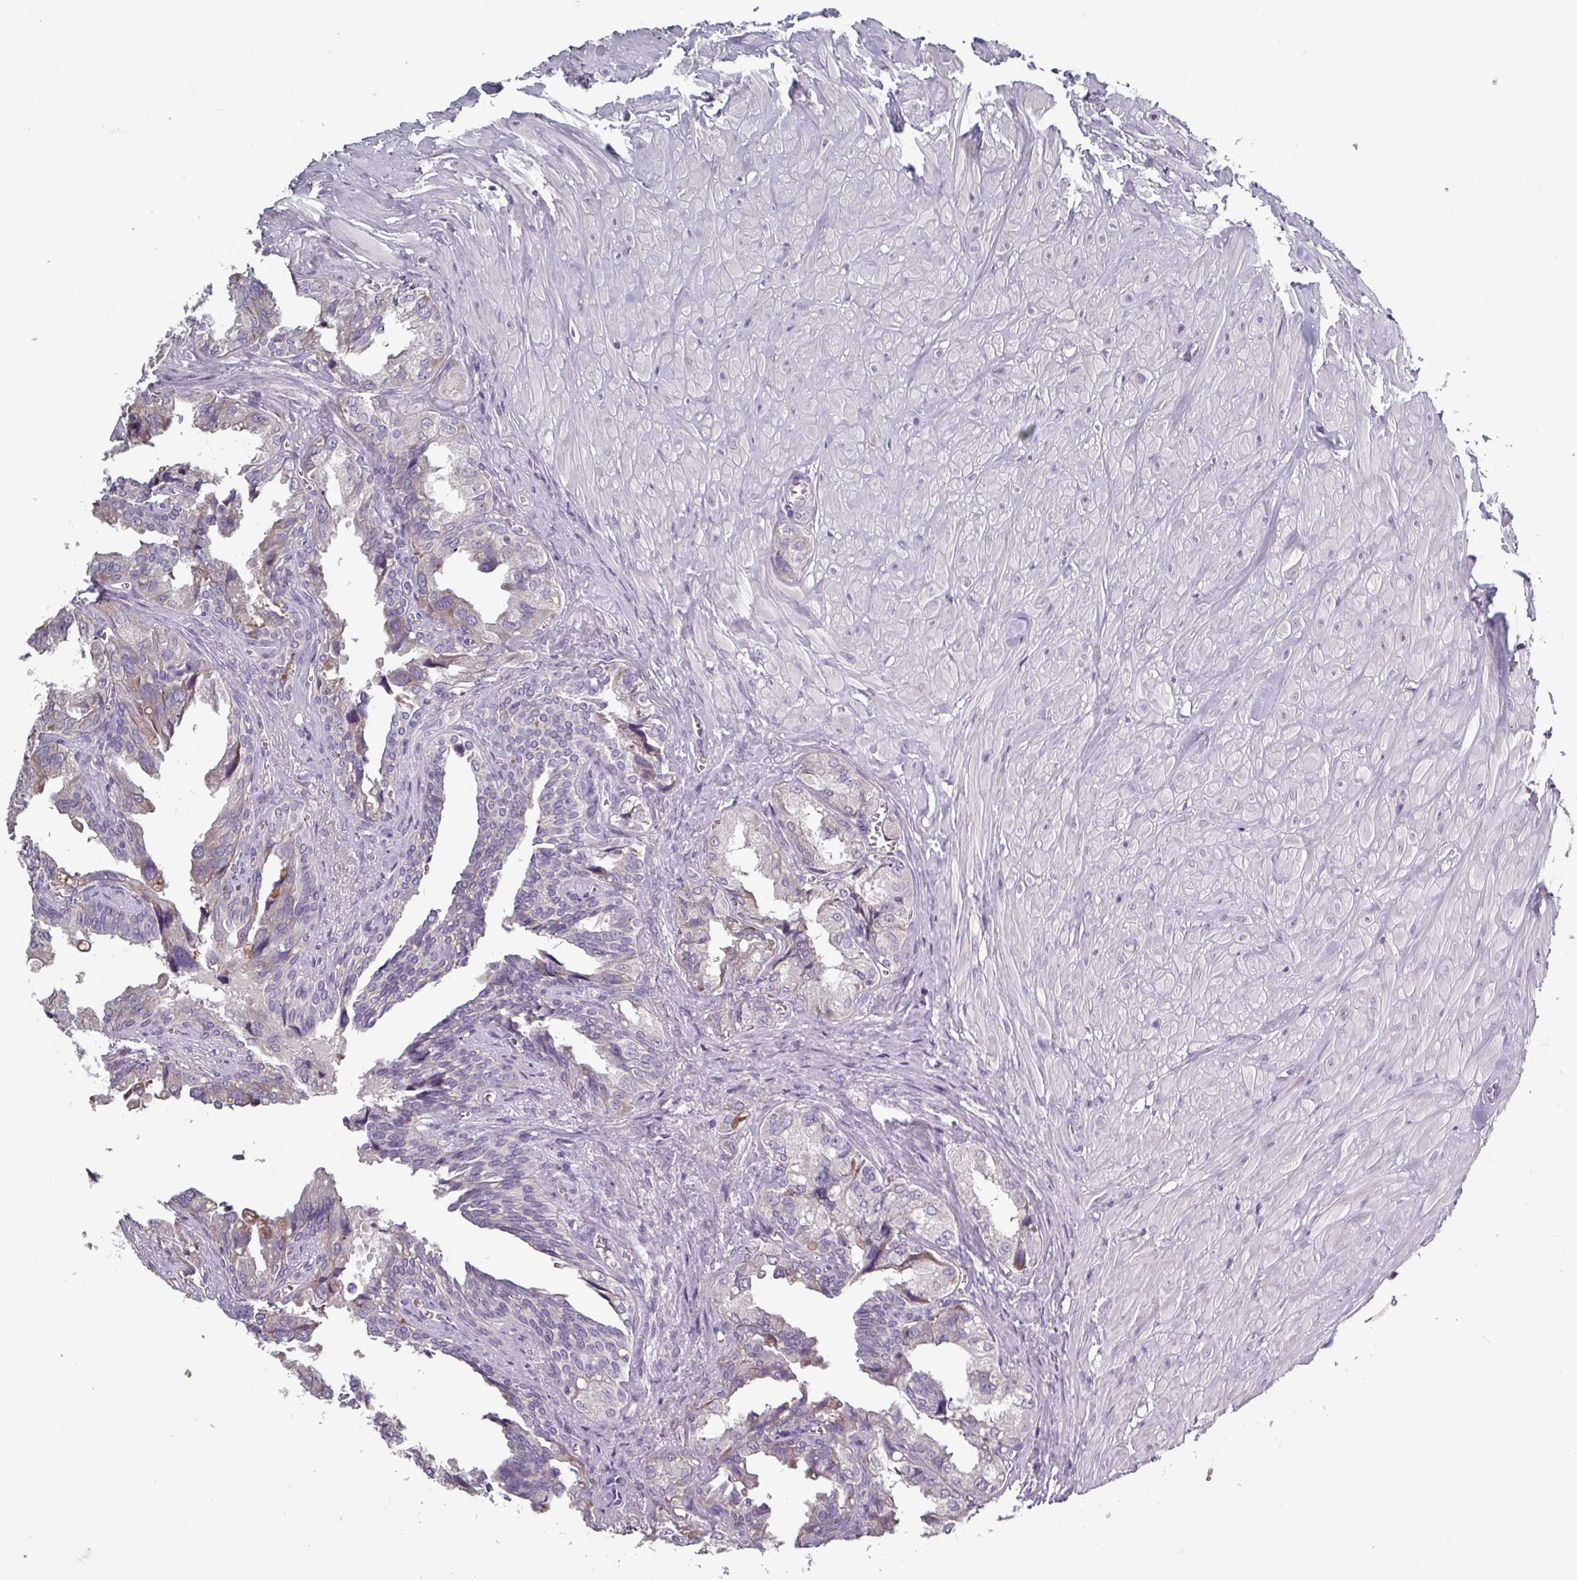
{"staining": {"intensity": "moderate", "quantity": "<25%", "location": "cytoplasmic/membranous"}, "tissue": "seminal vesicle", "cell_type": "Glandular cells", "image_type": "normal", "snomed": [{"axis": "morphology", "description": "Normal tissue, NOS"}, {"axis": "topography", "description": "Seminal veicle"}], "caption": "Immunohistochemistry (DAB (3,3'-diaminobenzidine)) staining of unremarkable seminal vesicle shows moderate cytoplasmic/membranous protein staining in approximately <25% of glandular cells. The staining was performed using DAB to visualize the protein expression in brown, while the nuclei were stained in blue with hematoxylin (Magnification: 20x).", "gene": "PRAMEF7", "patient": {"sex": "male", "age": 67}}